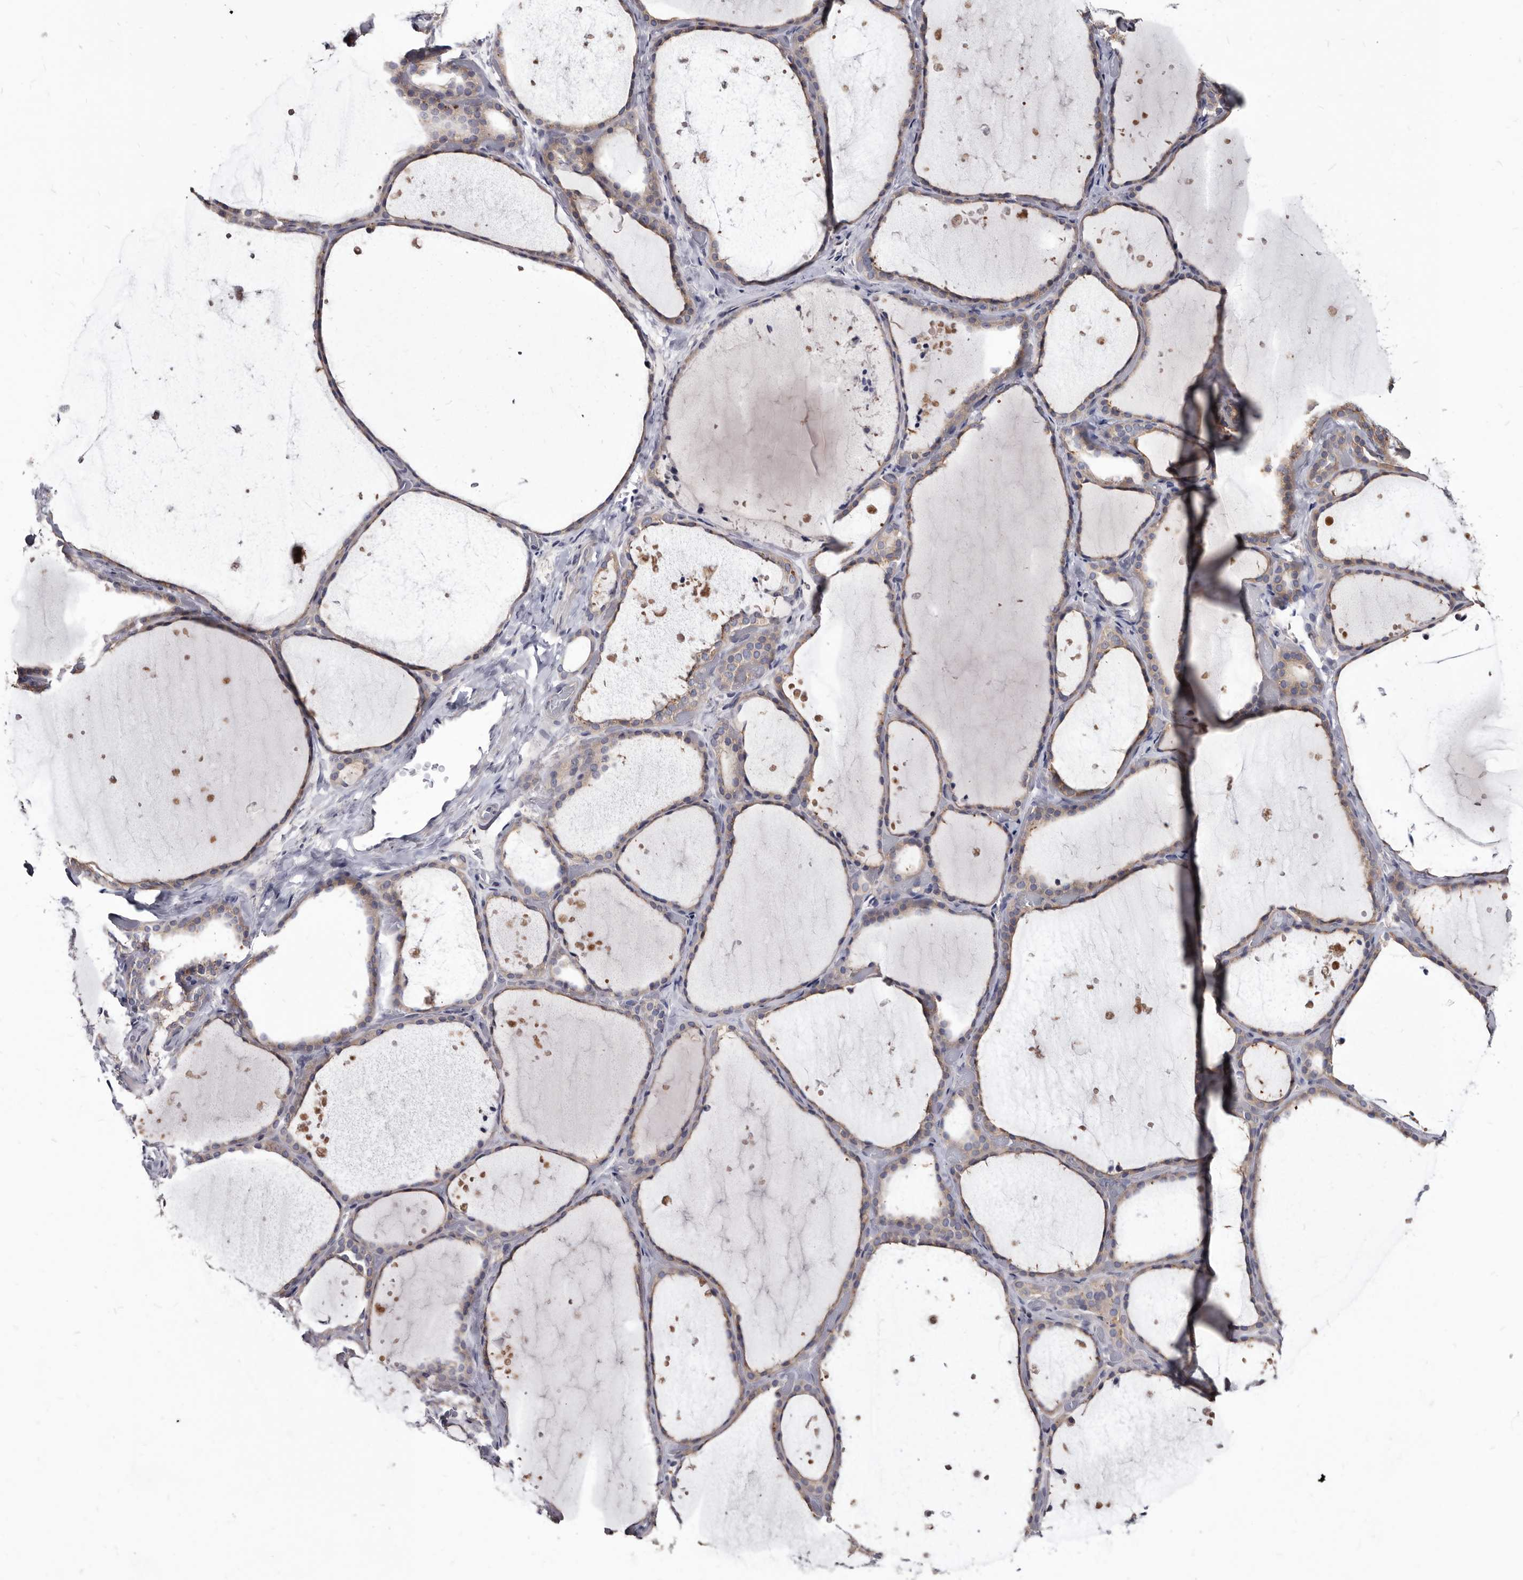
{"staining": {"intensity": "moderate", "quantity": "<25%", "location": "cytoplasmic/membranous"}, "tissue": "thyroid gland", "cell_type": "Glandular cells", "image_type": "normal", "snomed": [{"axis": "morphology", "description": "Normal tissue, NOS"}, {"axis": "topography", "description": "Thyroid gland"}], "caption": "IHC (DAB) staining of normal human thyroid gland reveals moderate cytoplasmic/membranous protein positivity in about <25% of glandular cells.", "gene": "ABCF2", "patient": {"sex": "female", "age": 44}}